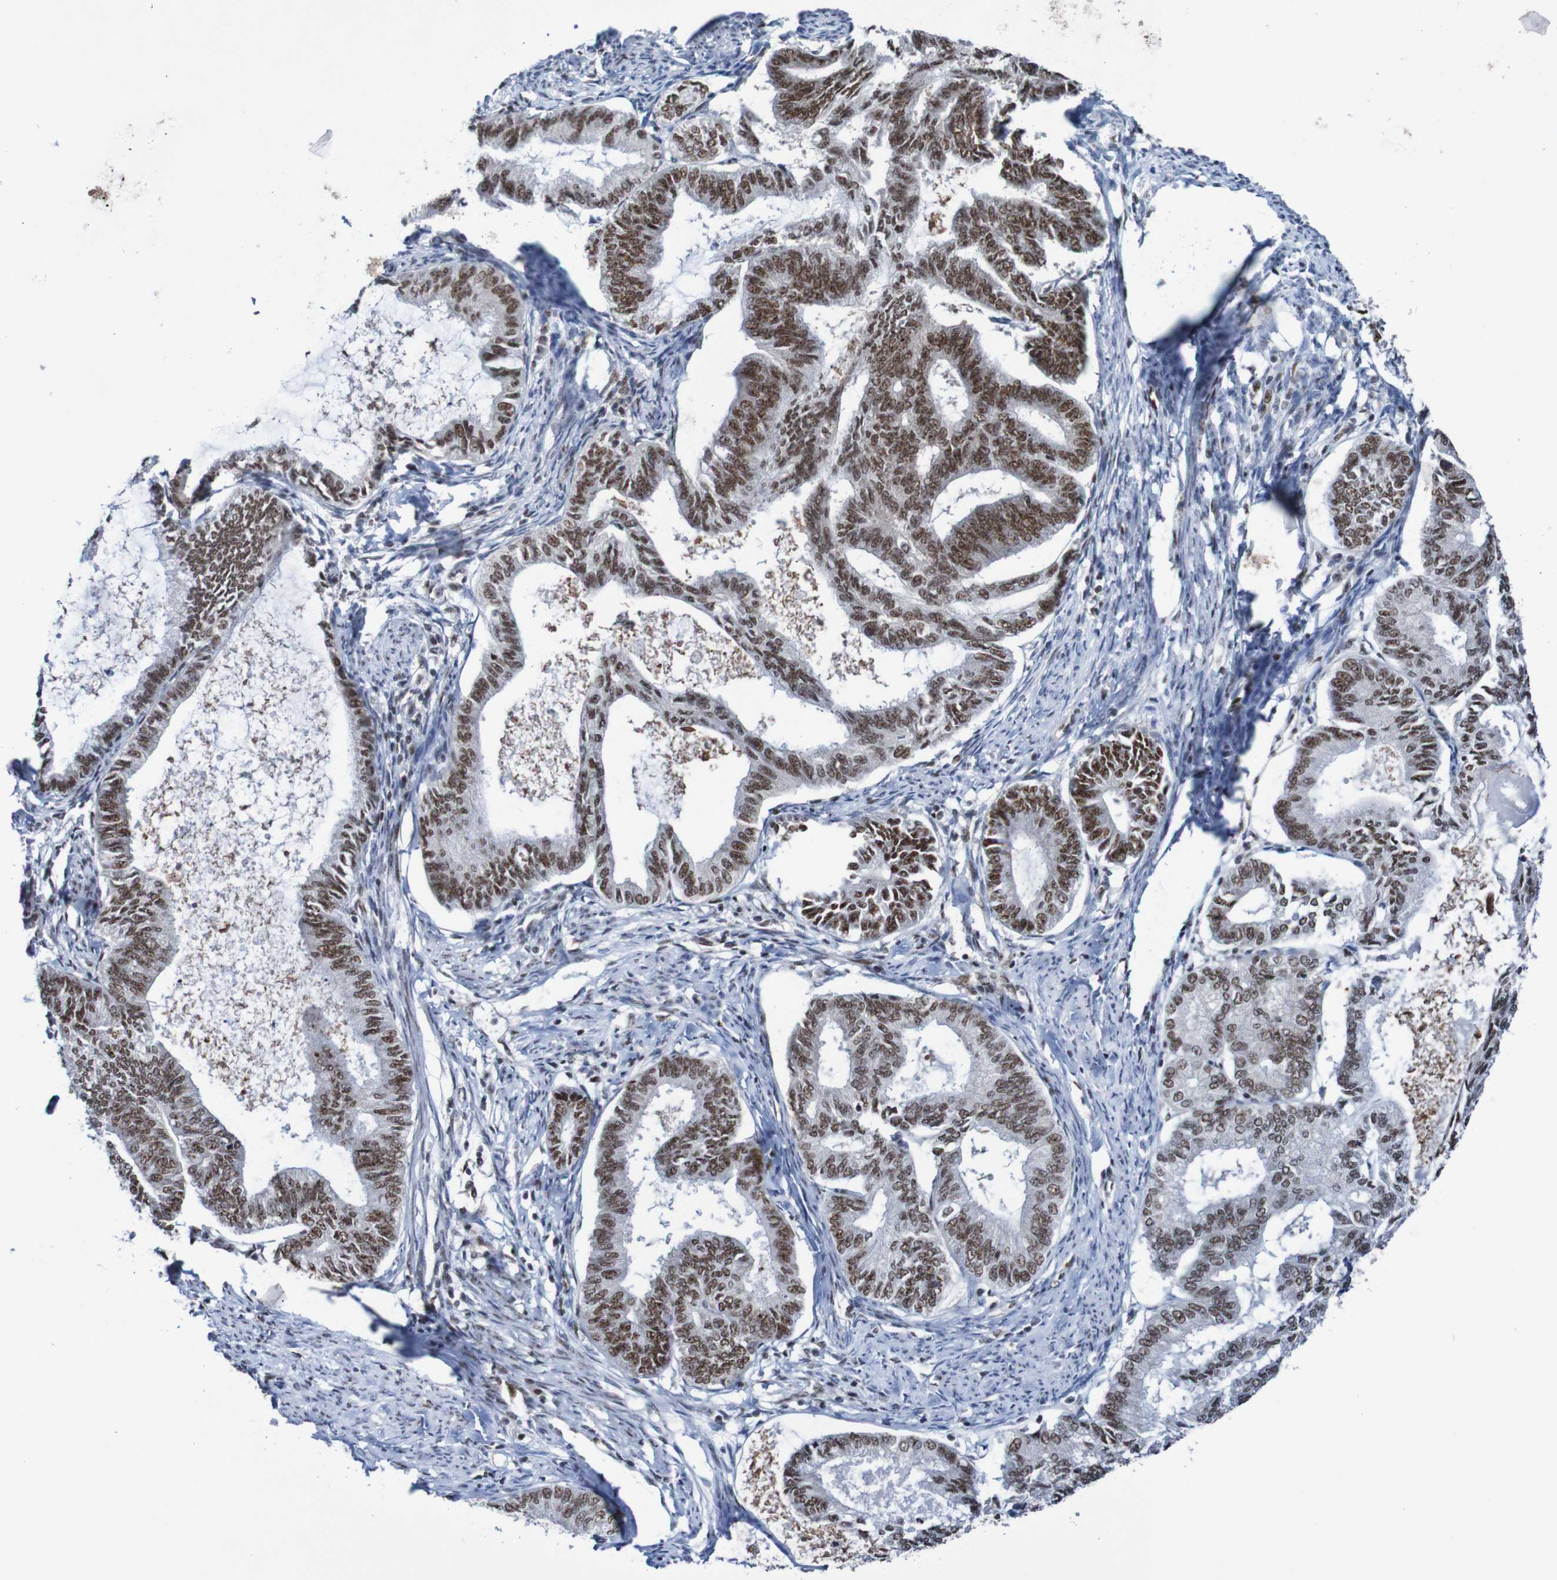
{"staining": {"intensity": "strong", "quantity": ">75%", "location": "nuclear"}, "tissue": "endometrial cancer", "cell_type": "Tumor cells", "image_type": "cancer", "snomed": [{"axis": "morphology", "description": "Adenocarcinoma, NOS"}, {"axis": "topography", "description": "Endometrium"}], "caption": "This photomicrograph shows endometrial cancer (adenocarcinoma) stained with IHC to label a protein in brown. The nuclear of tumor cells show strong positivity for the protein. Nuclei are counter-stained blue.", "gene": "CDC5L", "patient": {"sex": "female", "age": 86}}